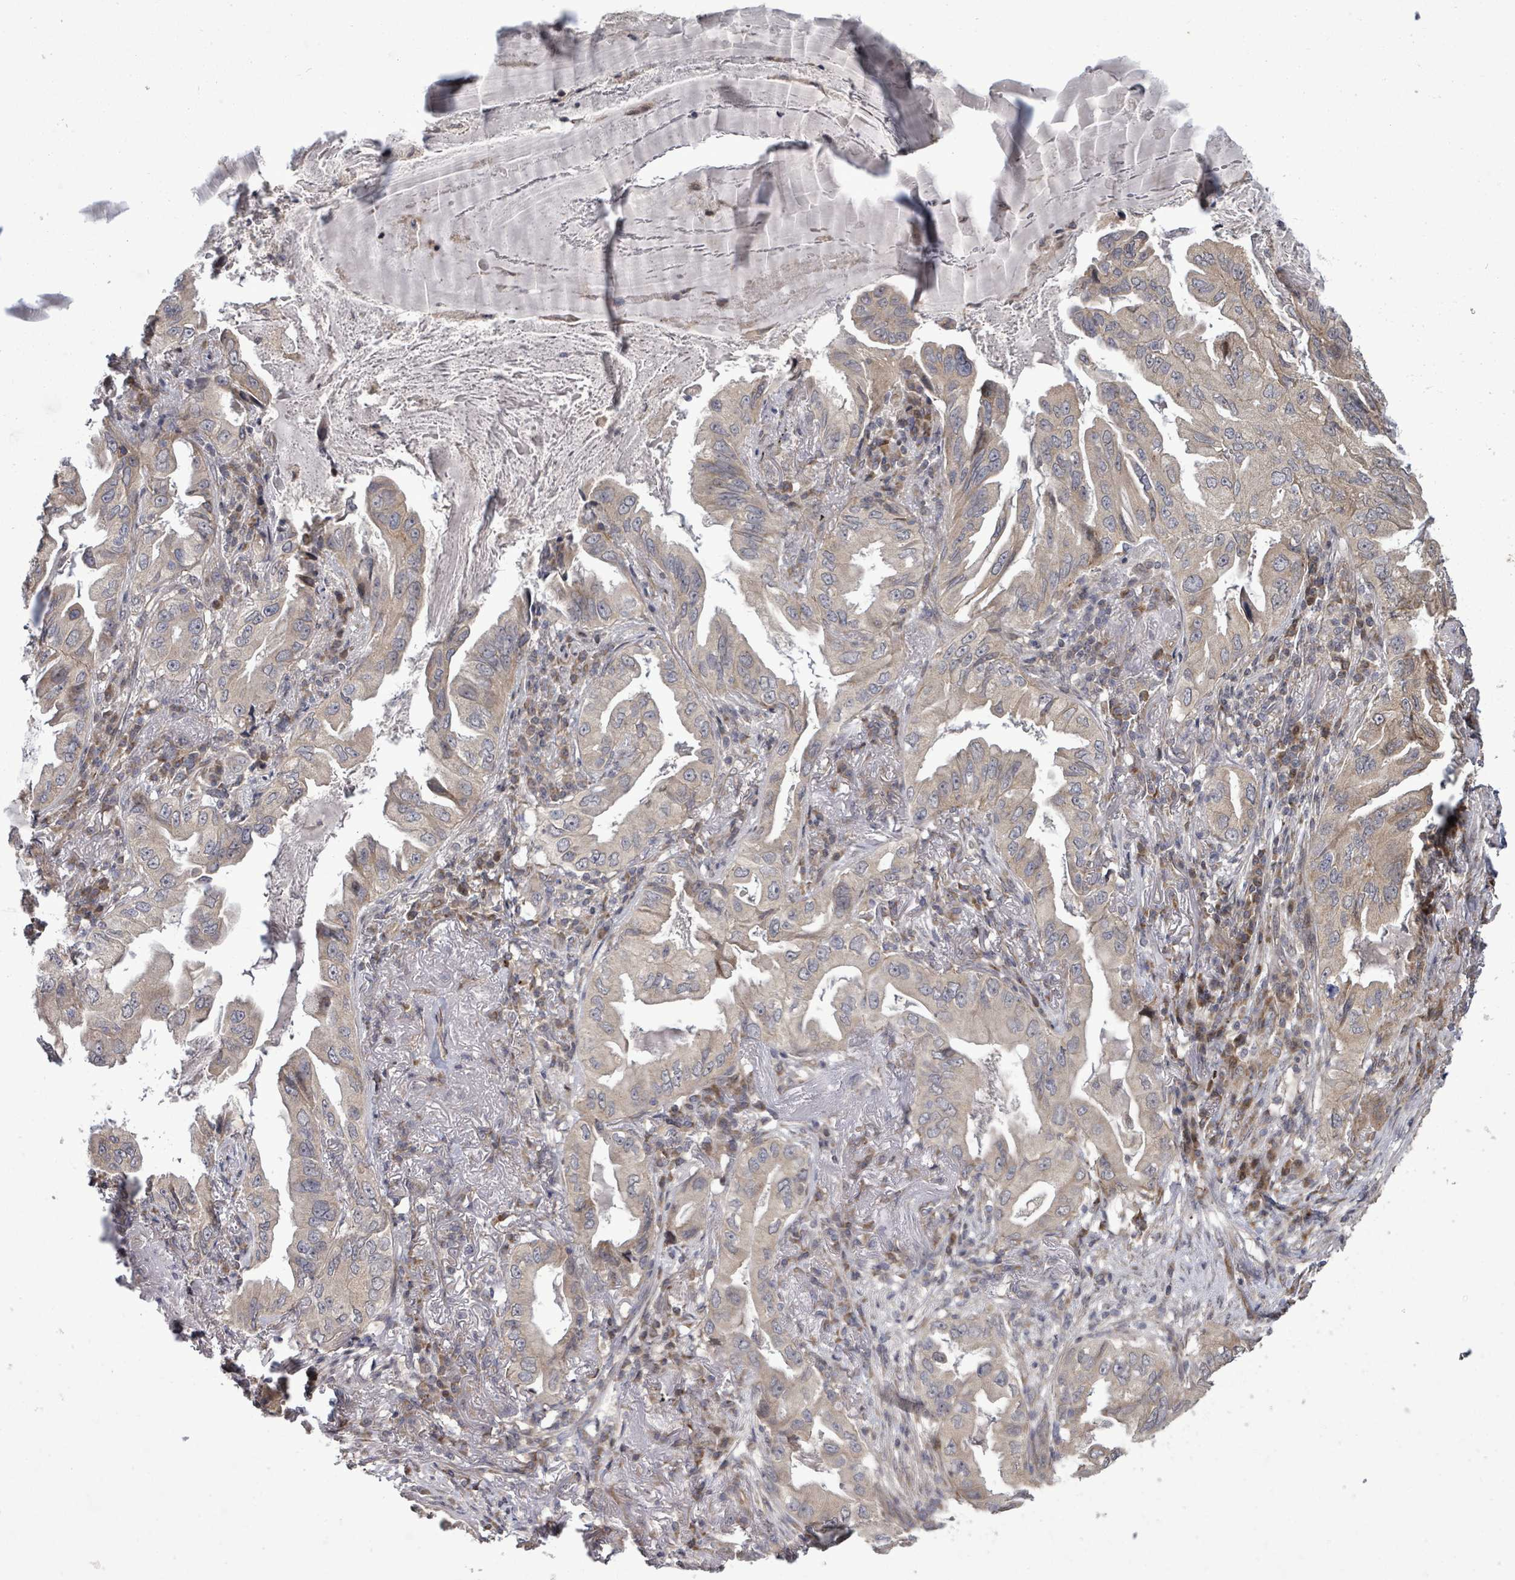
{"staining": {"intensity": "weak", "quantity": "25%-75%", "location": "cytoplasmic/membranous"}, "tissue": "lung cancer", "cell_type": "Tumor cells", "image_type": "cancer", "snomed": [{"axis": "morphology", "description": "Adenocarcinoma, NOS"}, {"axis": "topography", "description": "Lung"}], "caption": "Tumor cells exhibit low levels of weak cytoplasmic/membranous positivity in about 25%-75% of cells in lung cancer (adenocarcinoma).", "gene": "KRTAP27-1", "patient": {"sex": "female", "age": 69}}